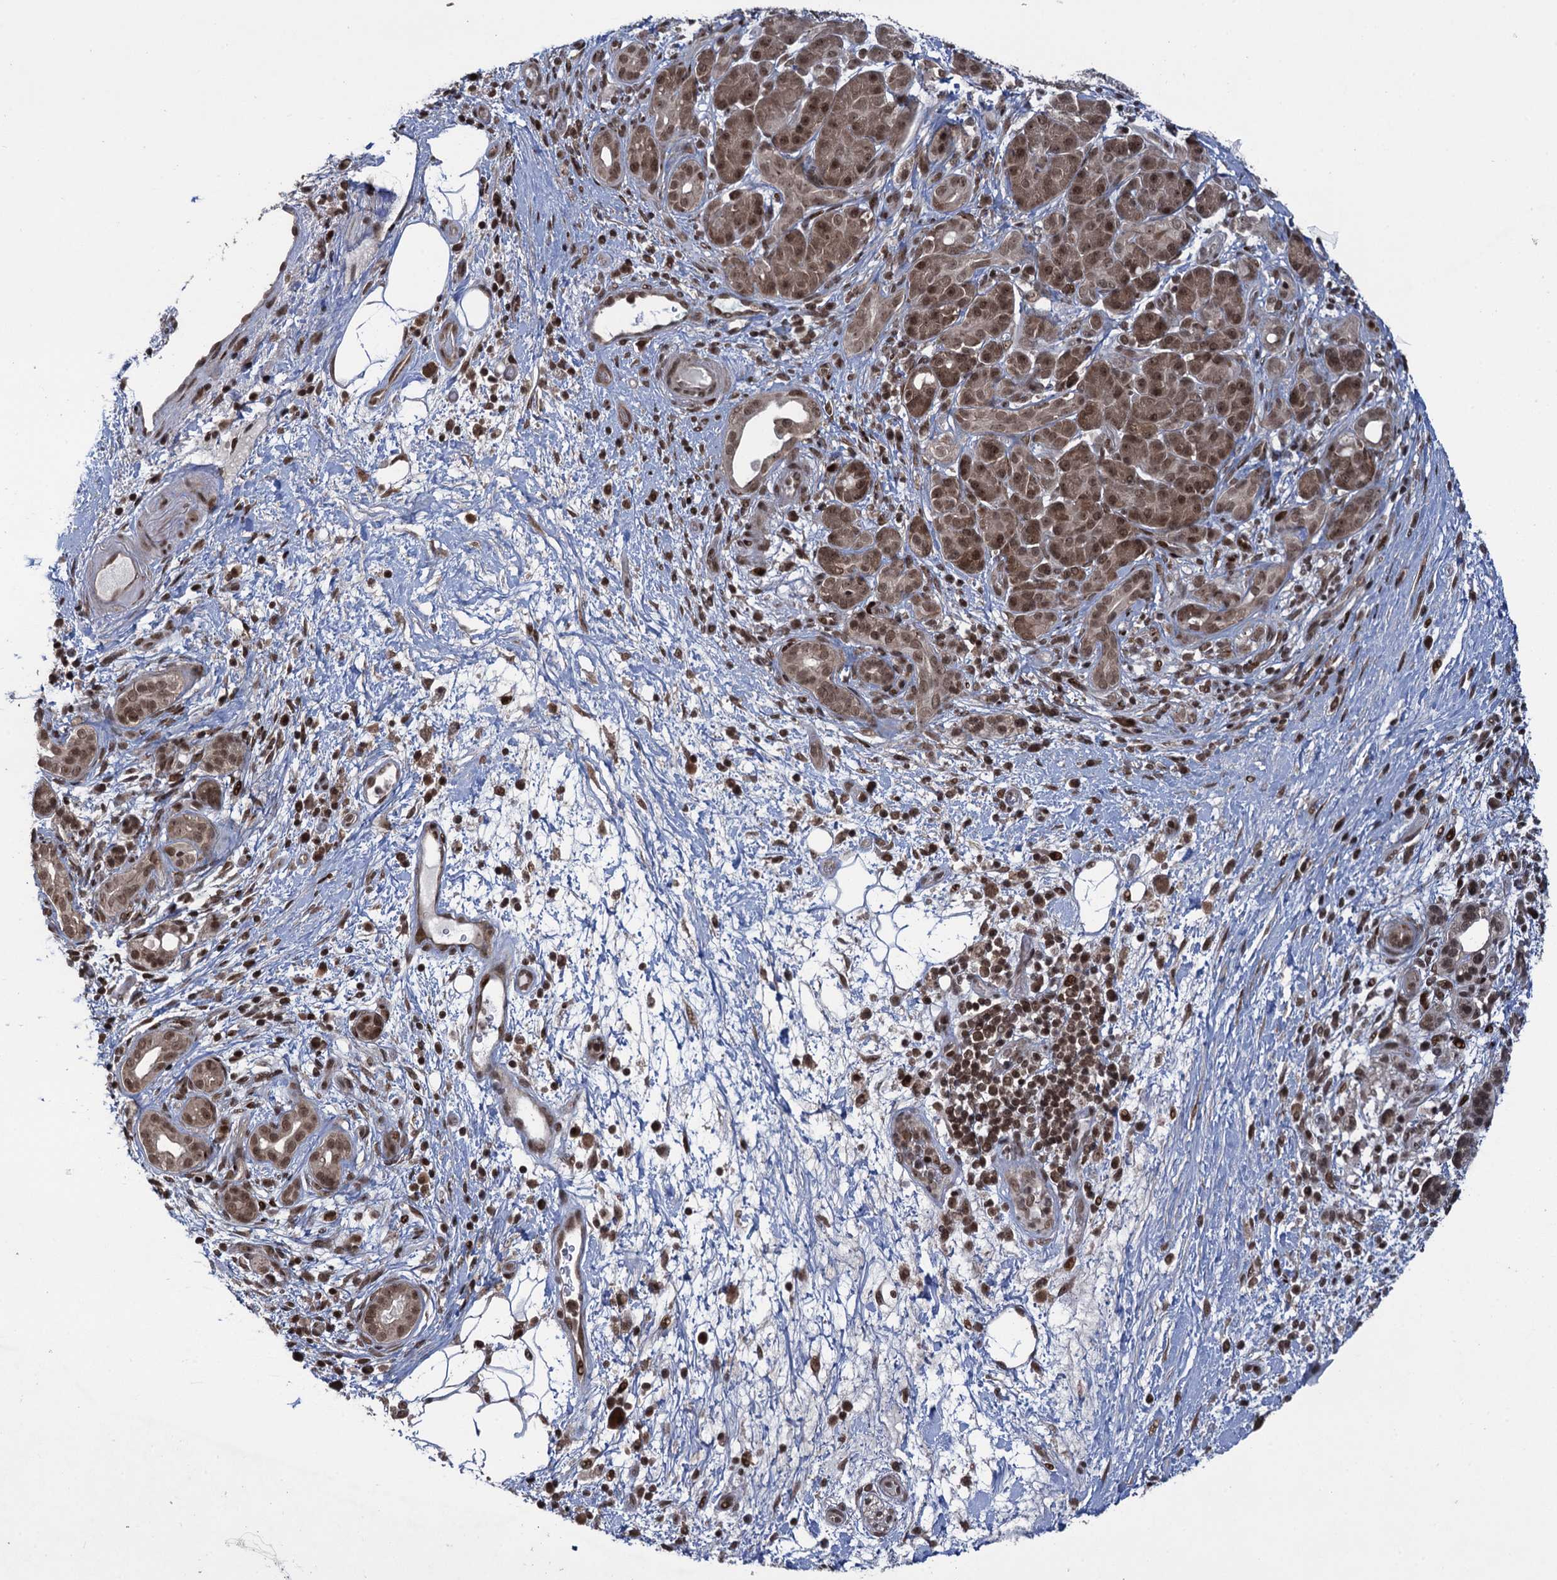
{"staining": {"intensity": "moderate", "quantity": ">75%", "location": "cytoplasmic/membranous,nuclear"}, "tissue": "pancreatic cancer", "cell_type": "Tumor cells", "image_type": "cancer", "snomed": [{"axis": "morphology", "description": "Adenocarcinoma, NOS"}, {"axis": "topography", "description": "Pancreas"}], "caption": "A brown stain shows moderate cytoplasmic/membranous and nuclear expression of a protein in human pancreatic cancer tumor cells.", "gene": "ZNF169", "patient": {"sex": "male", "age": 78}}